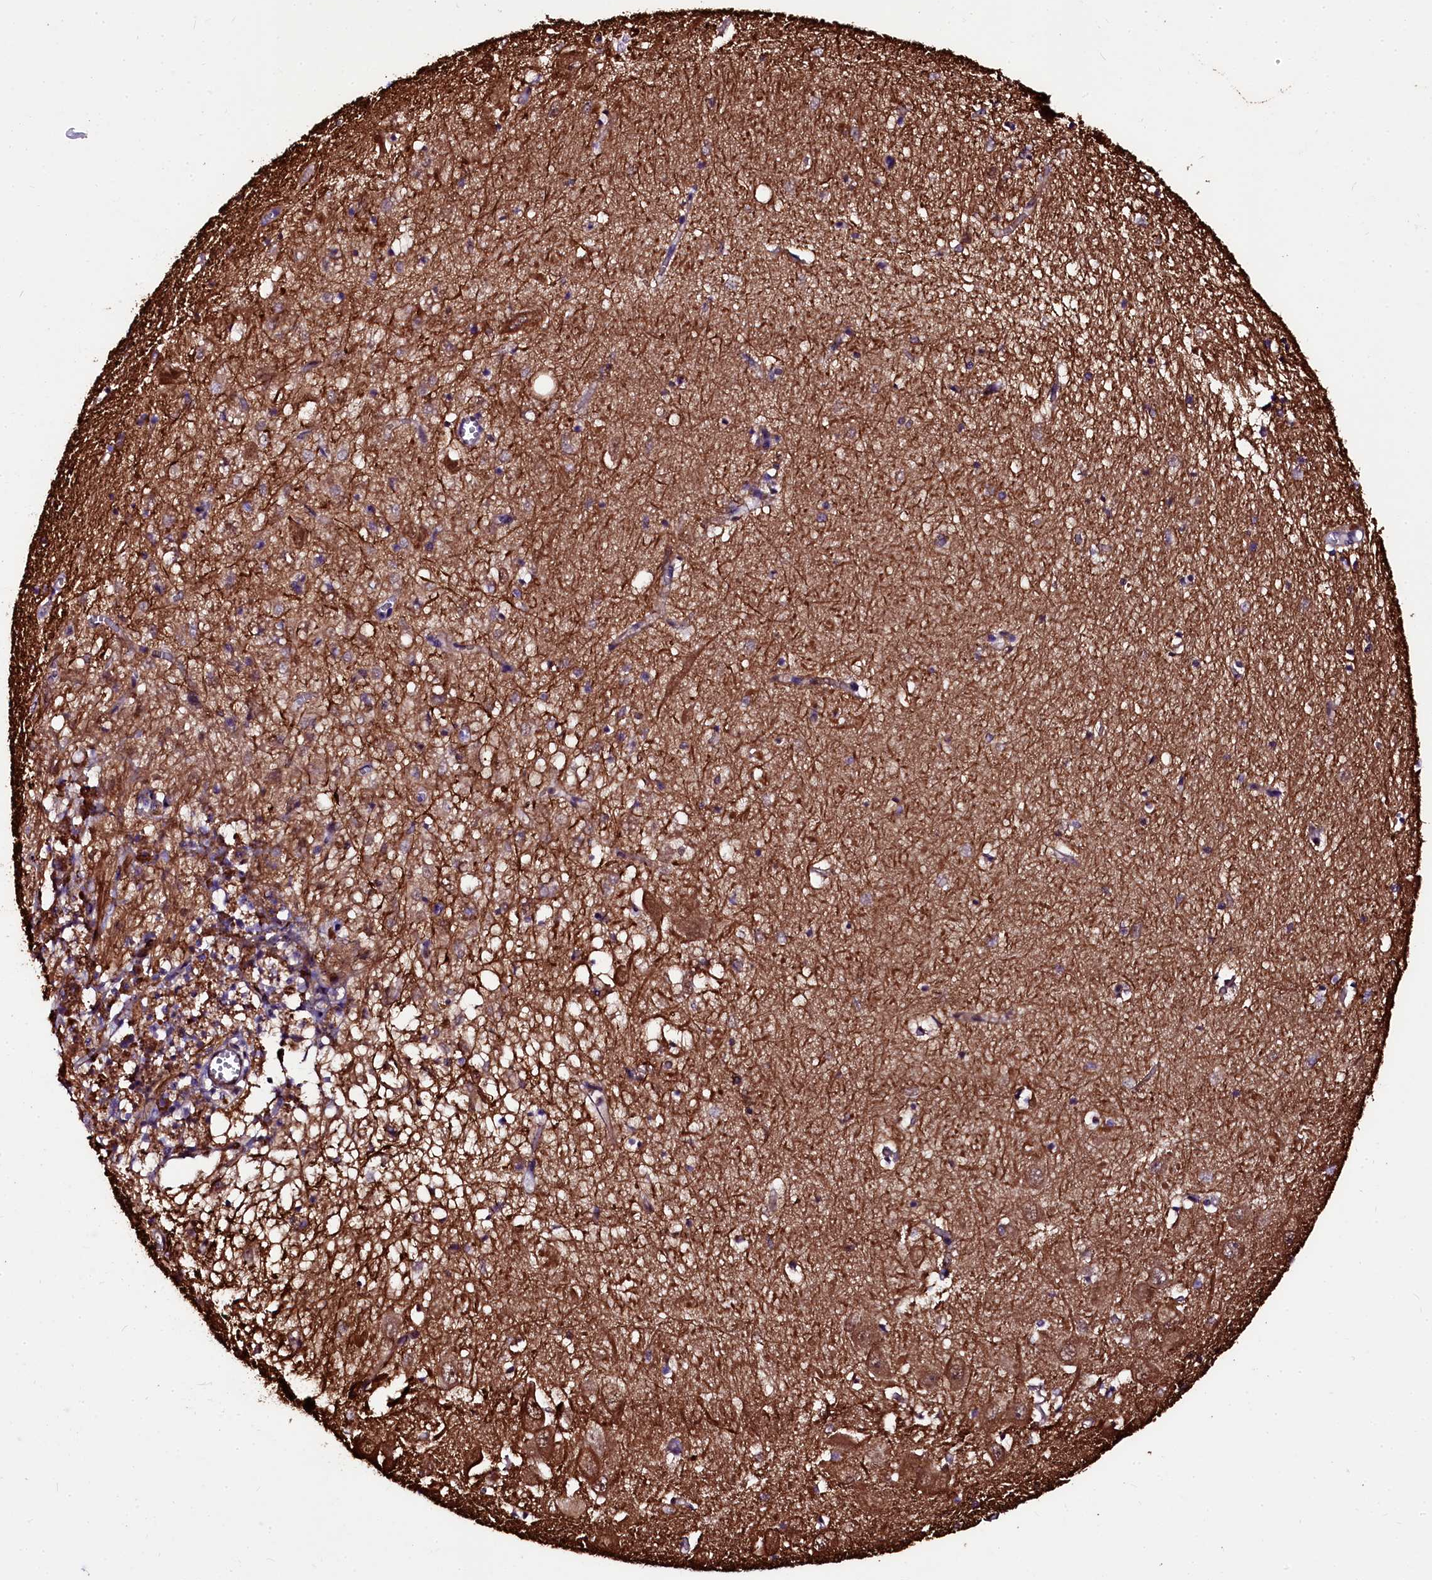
{"staining": {"intensity": "moderate", "quantity": "25%-75%", "location": "cytoplasmic/membranous"}, "tissue": "hippocampus", "cell_type": "Glial cells", "image_type": "normal", "snomed": [{"axis": "morphology", "description": "Normal tissue, NOS"}, {"axis": "topography", "description": "Hippocampus"}], "caption": "Glial cells reveal medium levels of moderate cytoplasmic/membranous expression in approximately 25%-75% of cells in benign hippocampus. (Brightfield microscopy of DAB IHC at high magnification).", "gene": "N4BP1", "patient": {"sex": "female", "age": 64}}